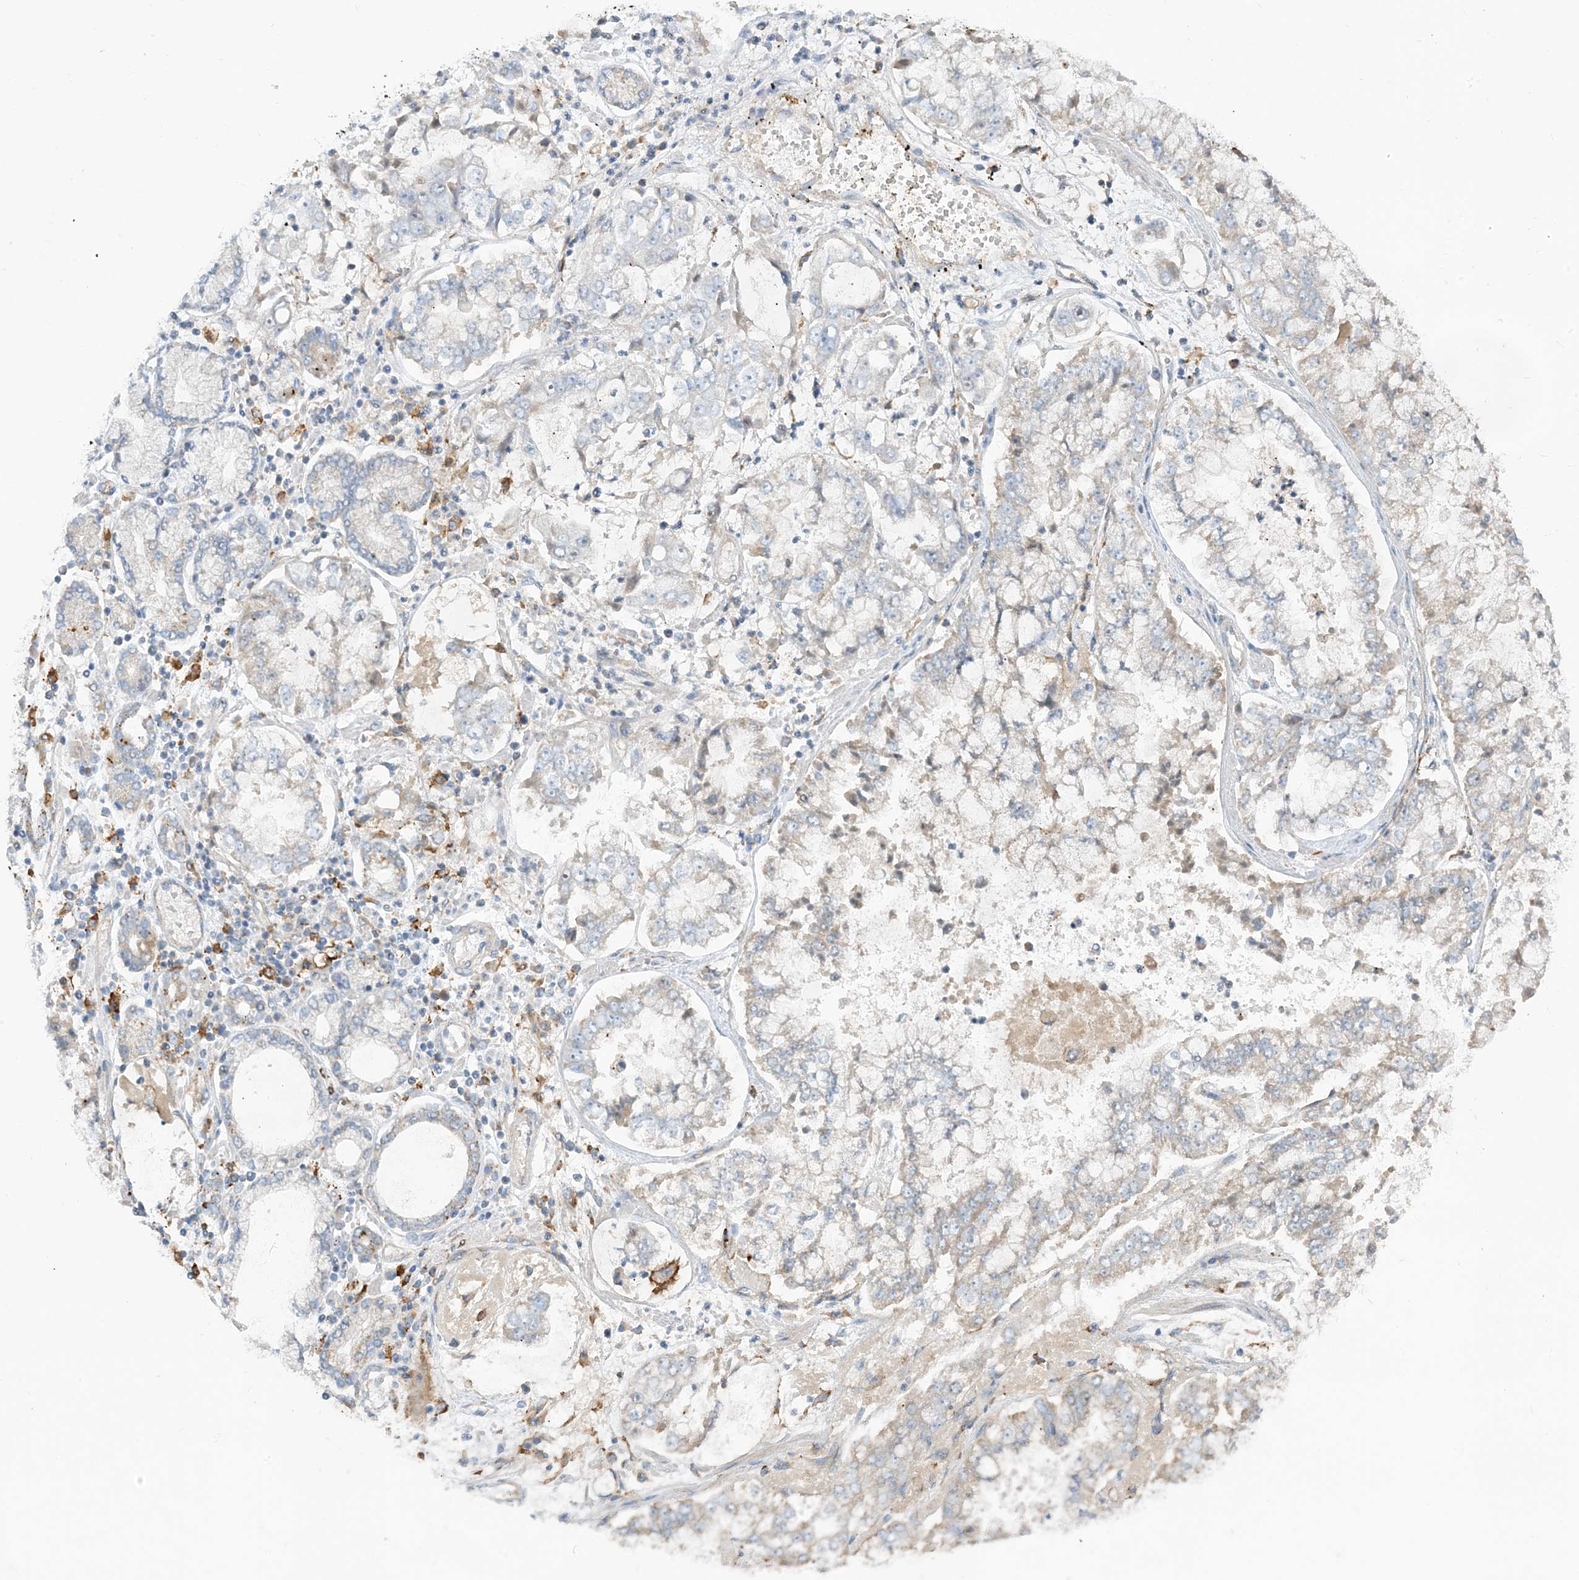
{"staining": {"intensity": "negative", "quantity": "none", "location": "none"}, "tissue": "stomach cancer", "cell_type": "Tumor cells", "image_type": "cancer", "snomed": [{"axis": "morphology", "description": "Adenocarcinoma, NOS"}, {"axis": "topography", "description": "Stomach"}], "caption": "A histopathology image of human adenocarcinoma (stomach) is negative for staining in tumor cells.", "gene": "PEAR1", "patient": {"sex": "male", "age": 76}}